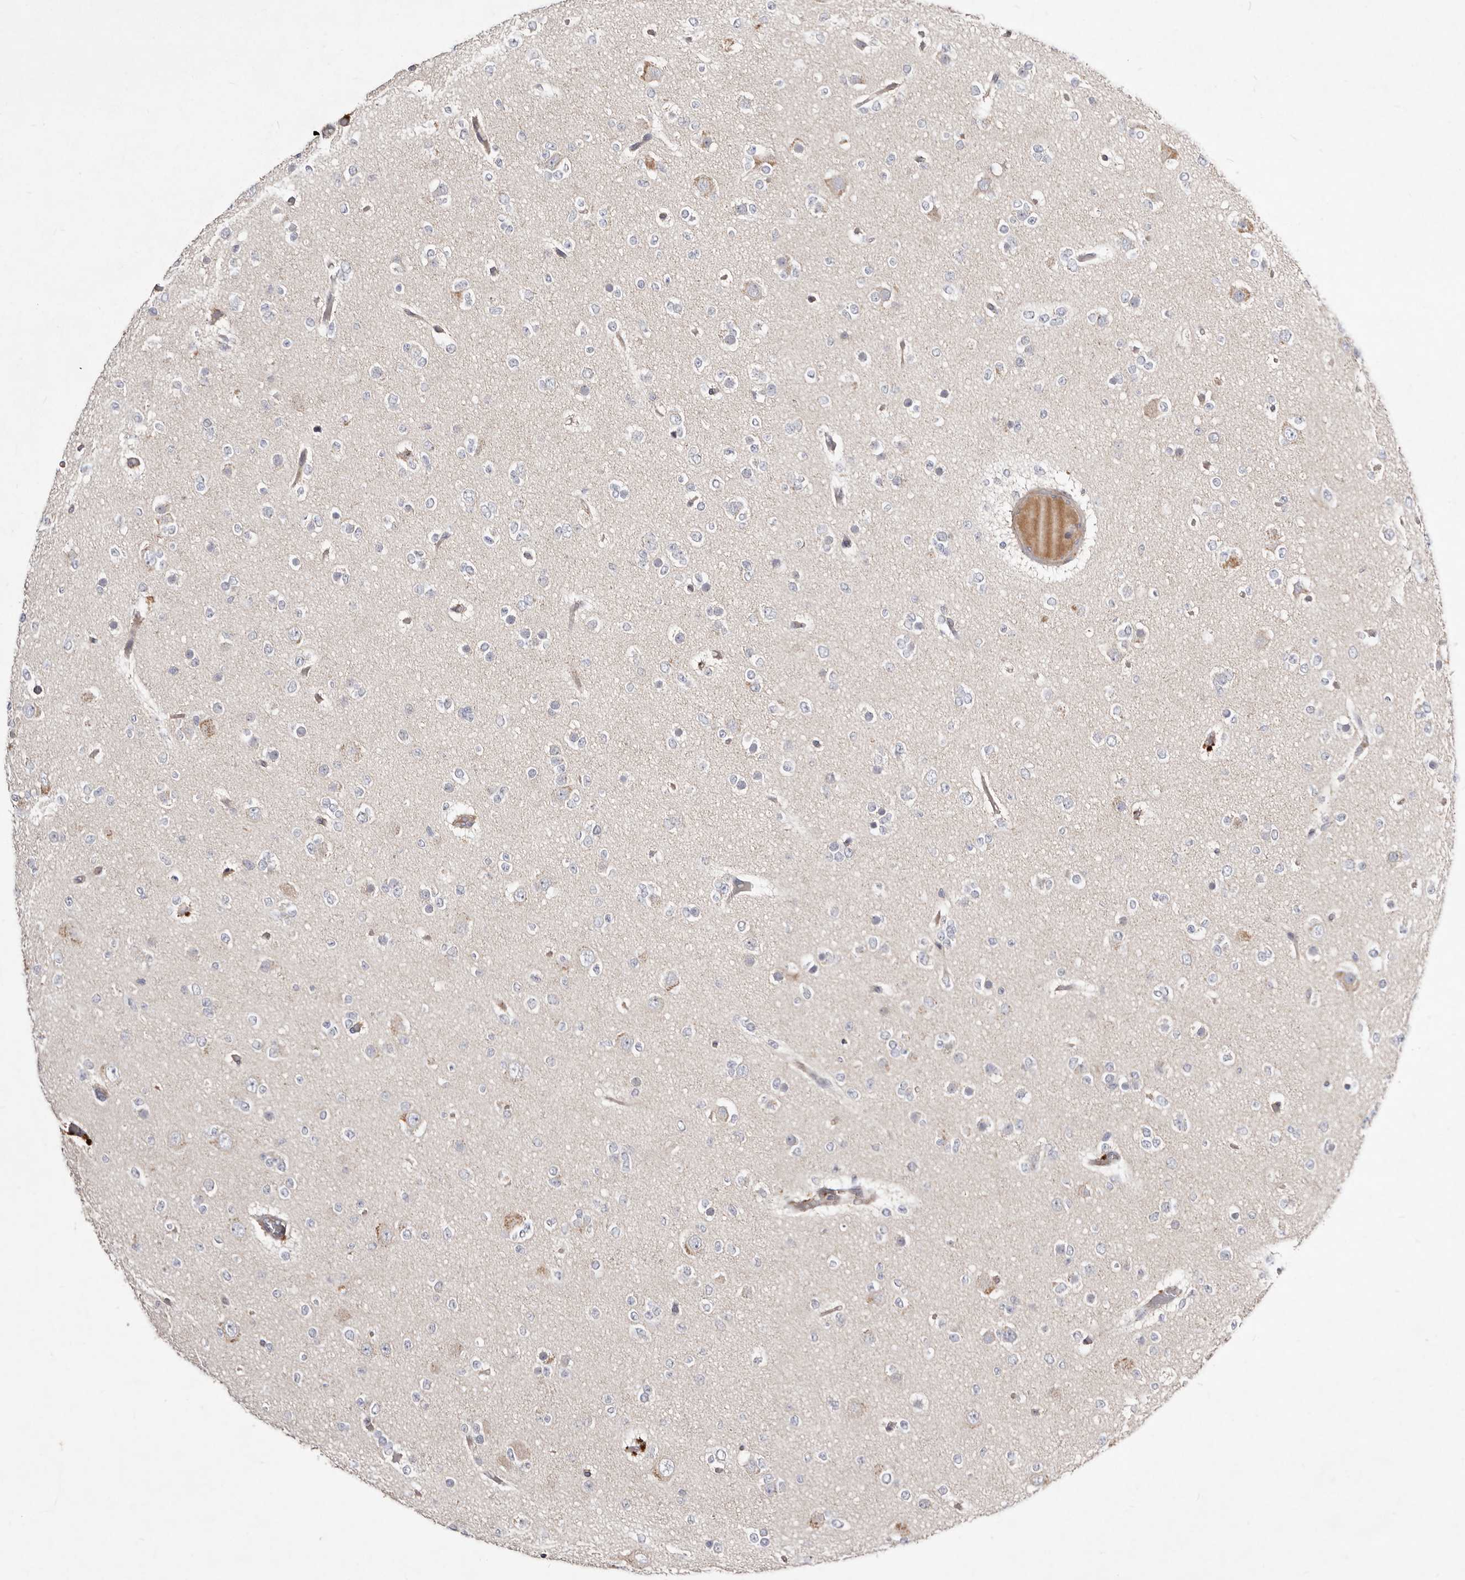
{"staining": {"intensity": "negative", "quantity": "none", "location": "none"}, "tissue": "glioma", "cell_type": "Tumor cells", "image_type": "cancer", "snomed": [{"axis": "morphology", "description": "Glioma, malignant, Low grade"}, {"axis": "topography", "description": "Brain"}], "caption": "A high-resolution micrograph shows IHC staining of low-grade glioma (malignant), which shows no significant staining in tumor cells.", "gene": "SLC25A20", "patient": {"sex": "female", "age": 22}}